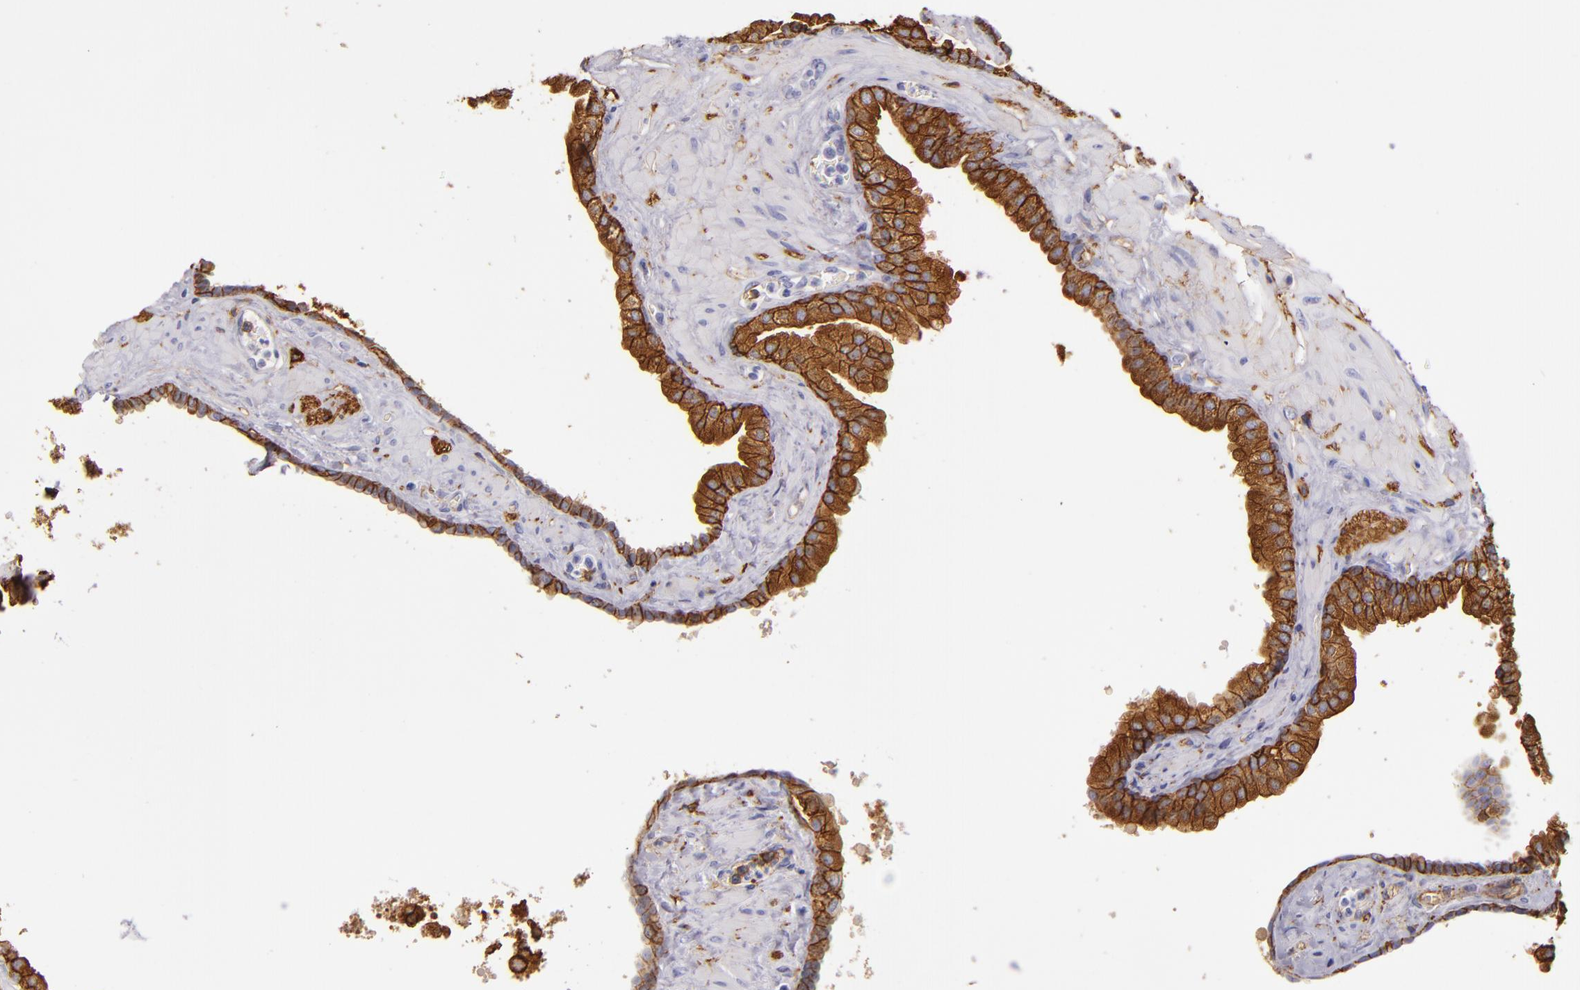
{"staining": {"intensity": "strong", "quantity": ">75%", "location": "cytoplasmic/membranous"}, "tissue": "prostate", "cell_type": "Glandular cells", "image_type": "normal", "snomed": [{"axis": "morphology", "description": "Normal tissue, NOS"}, {"axis": "topography", "description": "Prostate"}], "caption": "Benign prostate was stained to show a protein in brown. There is high levels of strong cytoplasmic/membranous positivity in approximately >75% of glandular cells. (brown staining indicates protein expression, while blue staining denotes nuclei).", "gene": "CD9", "patient": {"sex": "male", "age": 60}}